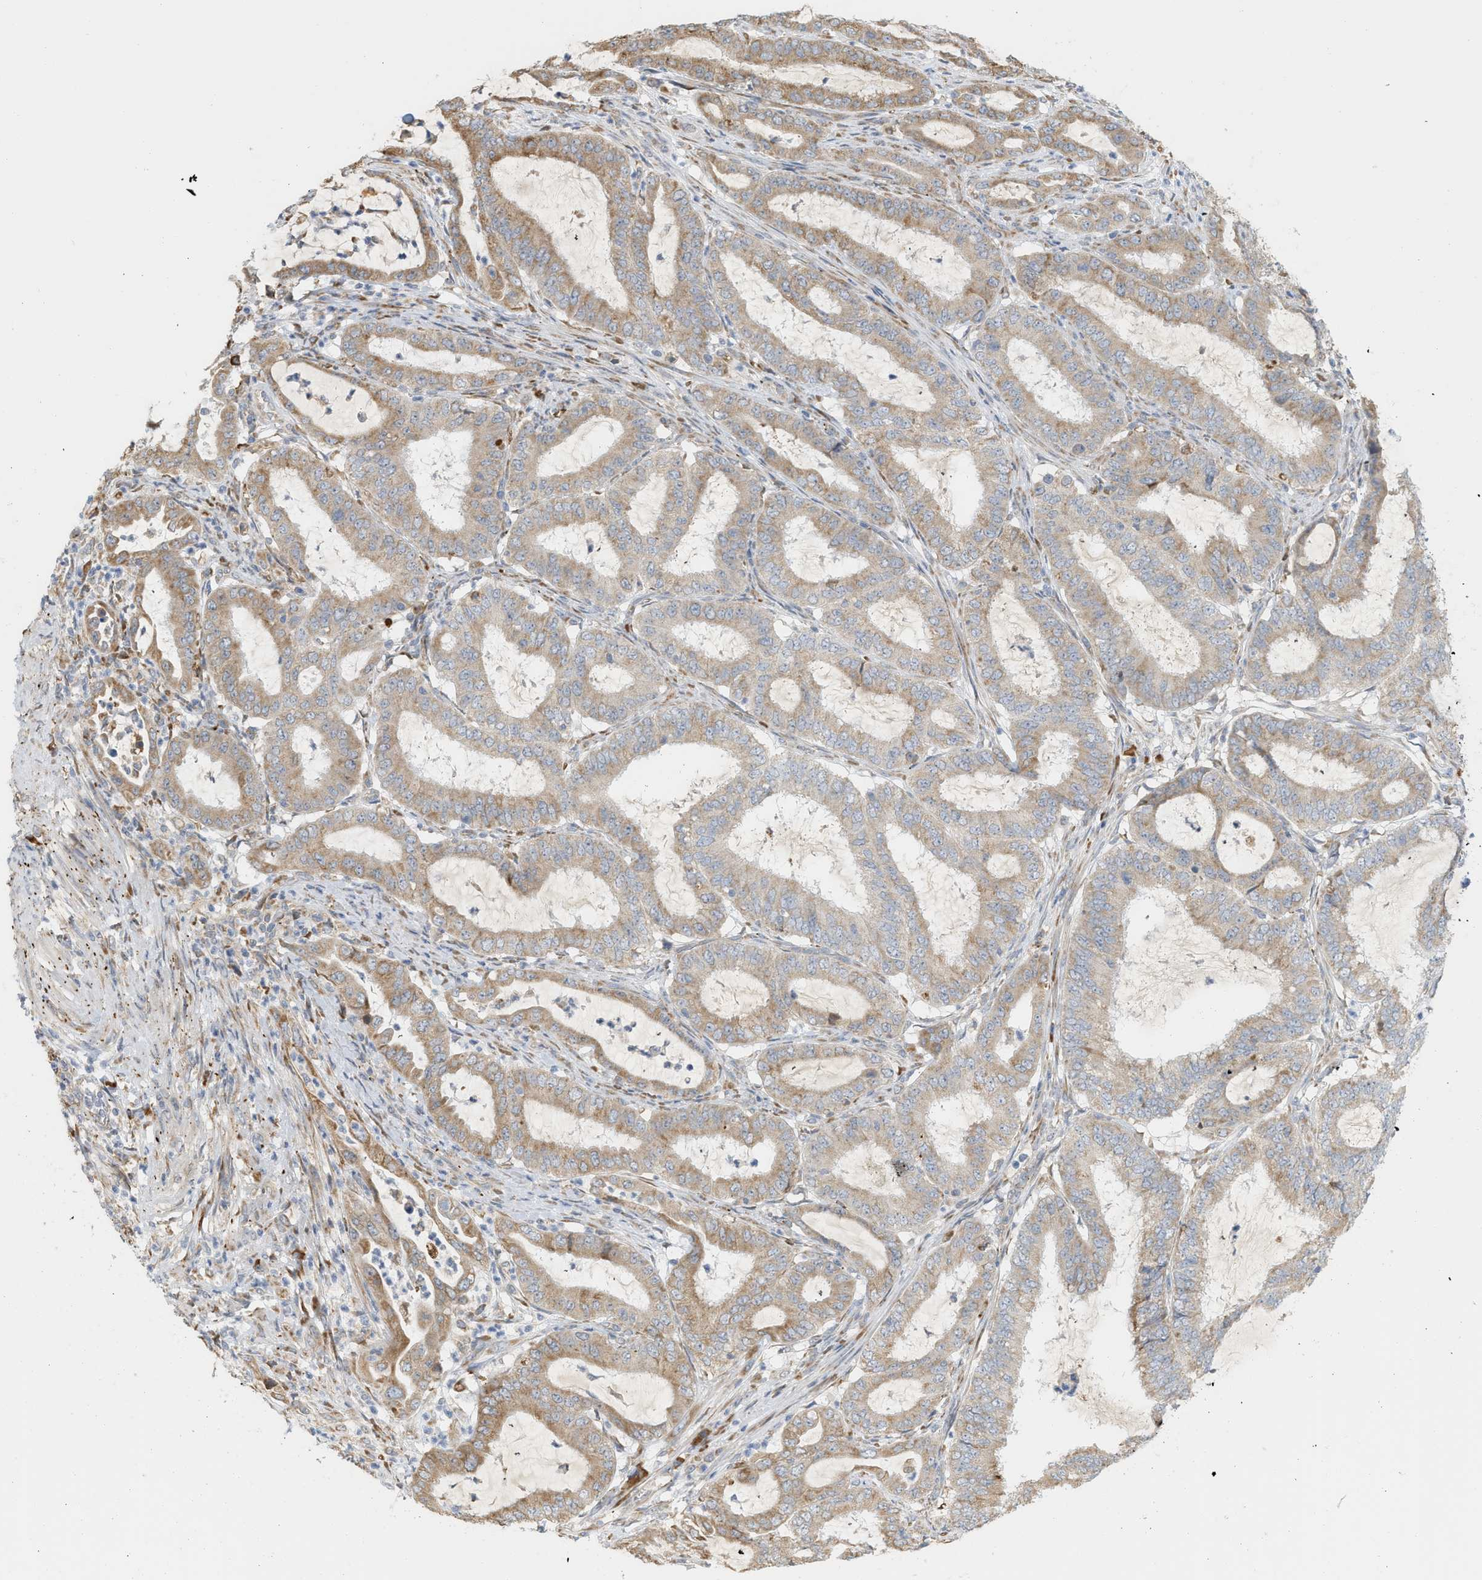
{"staining": {"intensity": "moderate", "quantity": ">75%", "location": "cytoplasmic/membranous"}, "tissue": "endometrial cancer", "cell_type": "Tumor cells", "image_type": "cancer", "snomed": [{"axis": "morphology", "description": "Adenocarcinoma, NOS"}, {"axis": "topography", "description": "Endometrium"}], "caption": "Immunohistochemical staining of endometrial adenocarcinoma reveals medium levels of moderate cytoplasmic/membranous positivity in approximately >75% of tumor cells. (brown staining indicates protein expression, while blue staining denotes nuclei).", "gene": "SVOP", "patient": {"sex": "female", "age": 70}}